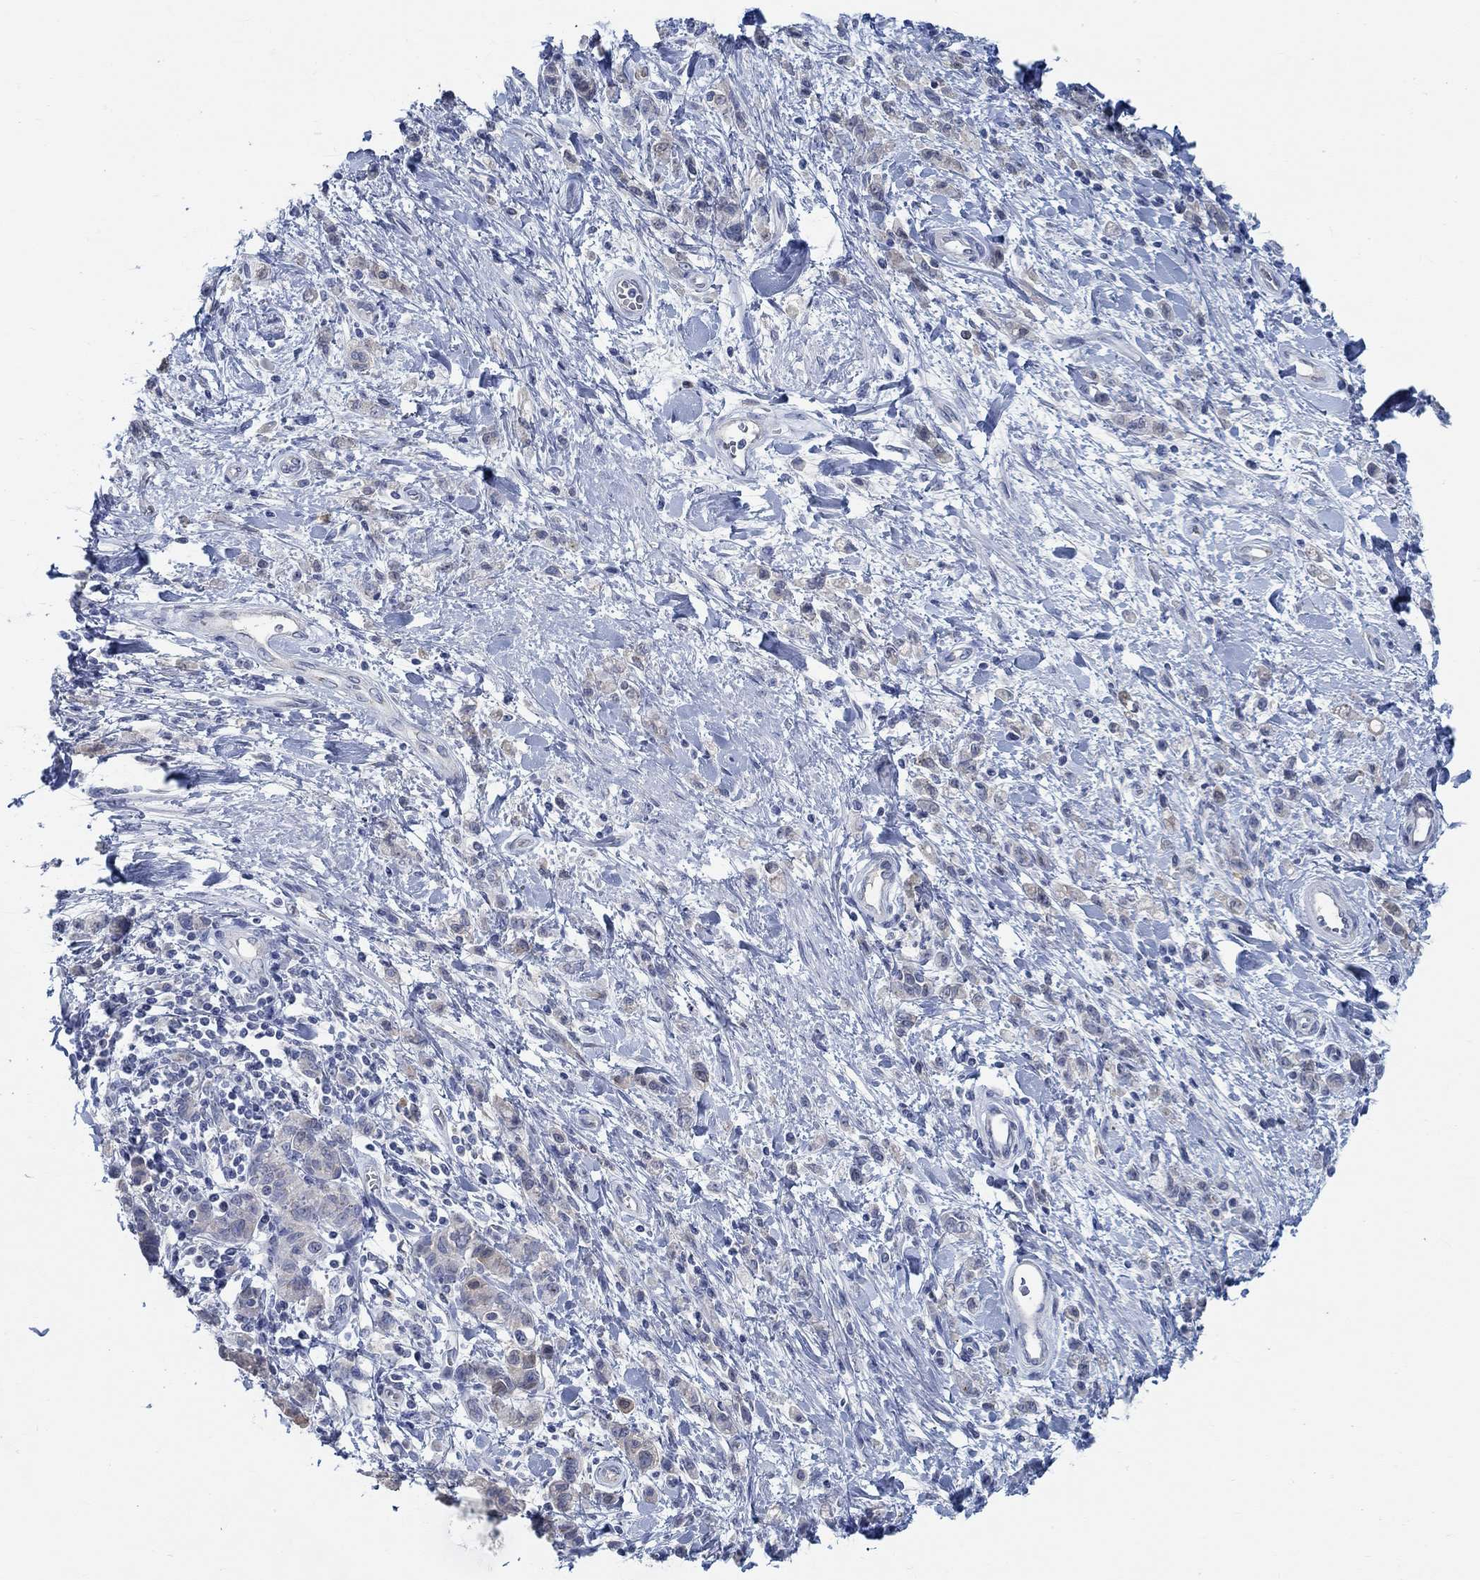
{"staining": {"intensity": "weak", "quantity": "25%-75%", "location": "cytoplasmic/membranous"}, "tissue": "stomach cancer", "cell_type": "Tumor cells", "image_type": "cancer", "snomed": [{"axis": "morphology", "description": "Adenocarcinoma, NOS"}, {"axis": "topography", "description": "Stomach"}], "caption": "A brown stain shows weak cytoplasmic/membranous positivity of a protein in human stomach adenocarcinoma tumor cells.", "gene": "TEKT4", "patient": {"sex": "male", "age": 77}}